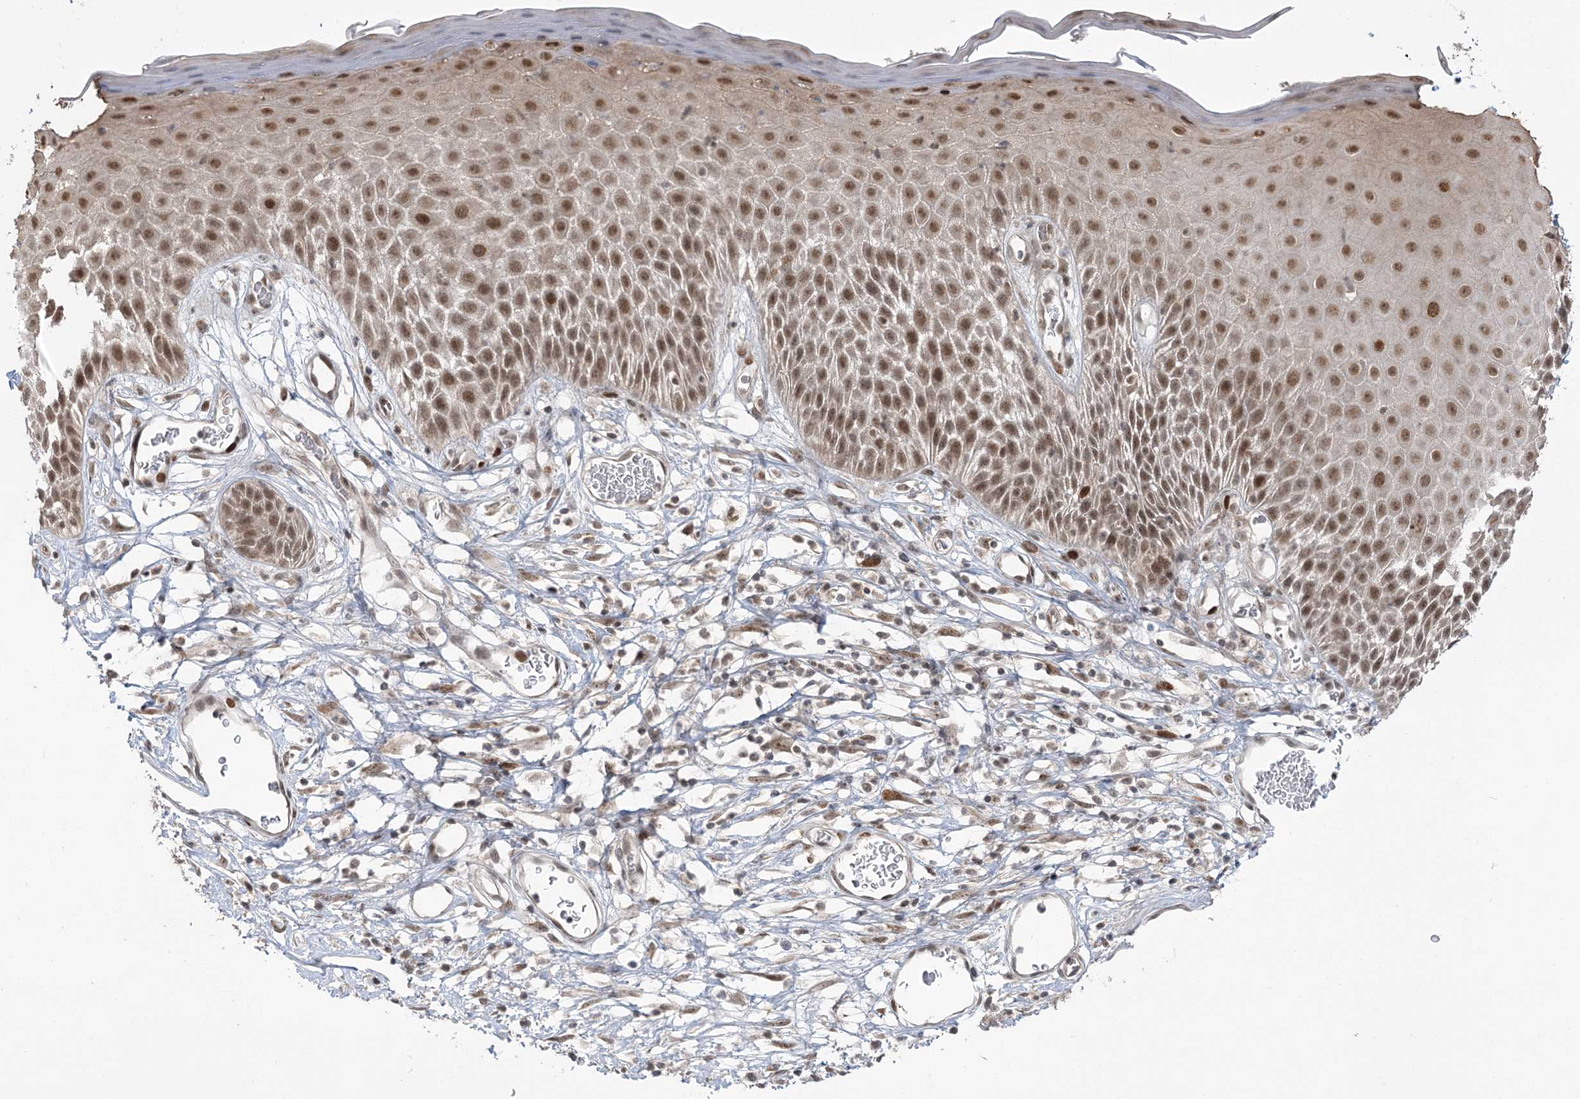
{"staining": {"intensity": "moderate", "quantity": "25%-75%", "location": "nuclear"}, "tissue": "skin", "cell_type": "Epidermal cells", "image_type": "normal", "snomed": [{"axis": "morphology", "description": "Normal tissue, NOS"}, {"axis": "topography", "description": "Vulva"}], "caption": "Protein expression analysis of normal skin shows moderate nuclear staining in approximately 25%-75% of epidermal cells.", "gene": "HELQ", "patient": {"sex": "female", "age": 68}}